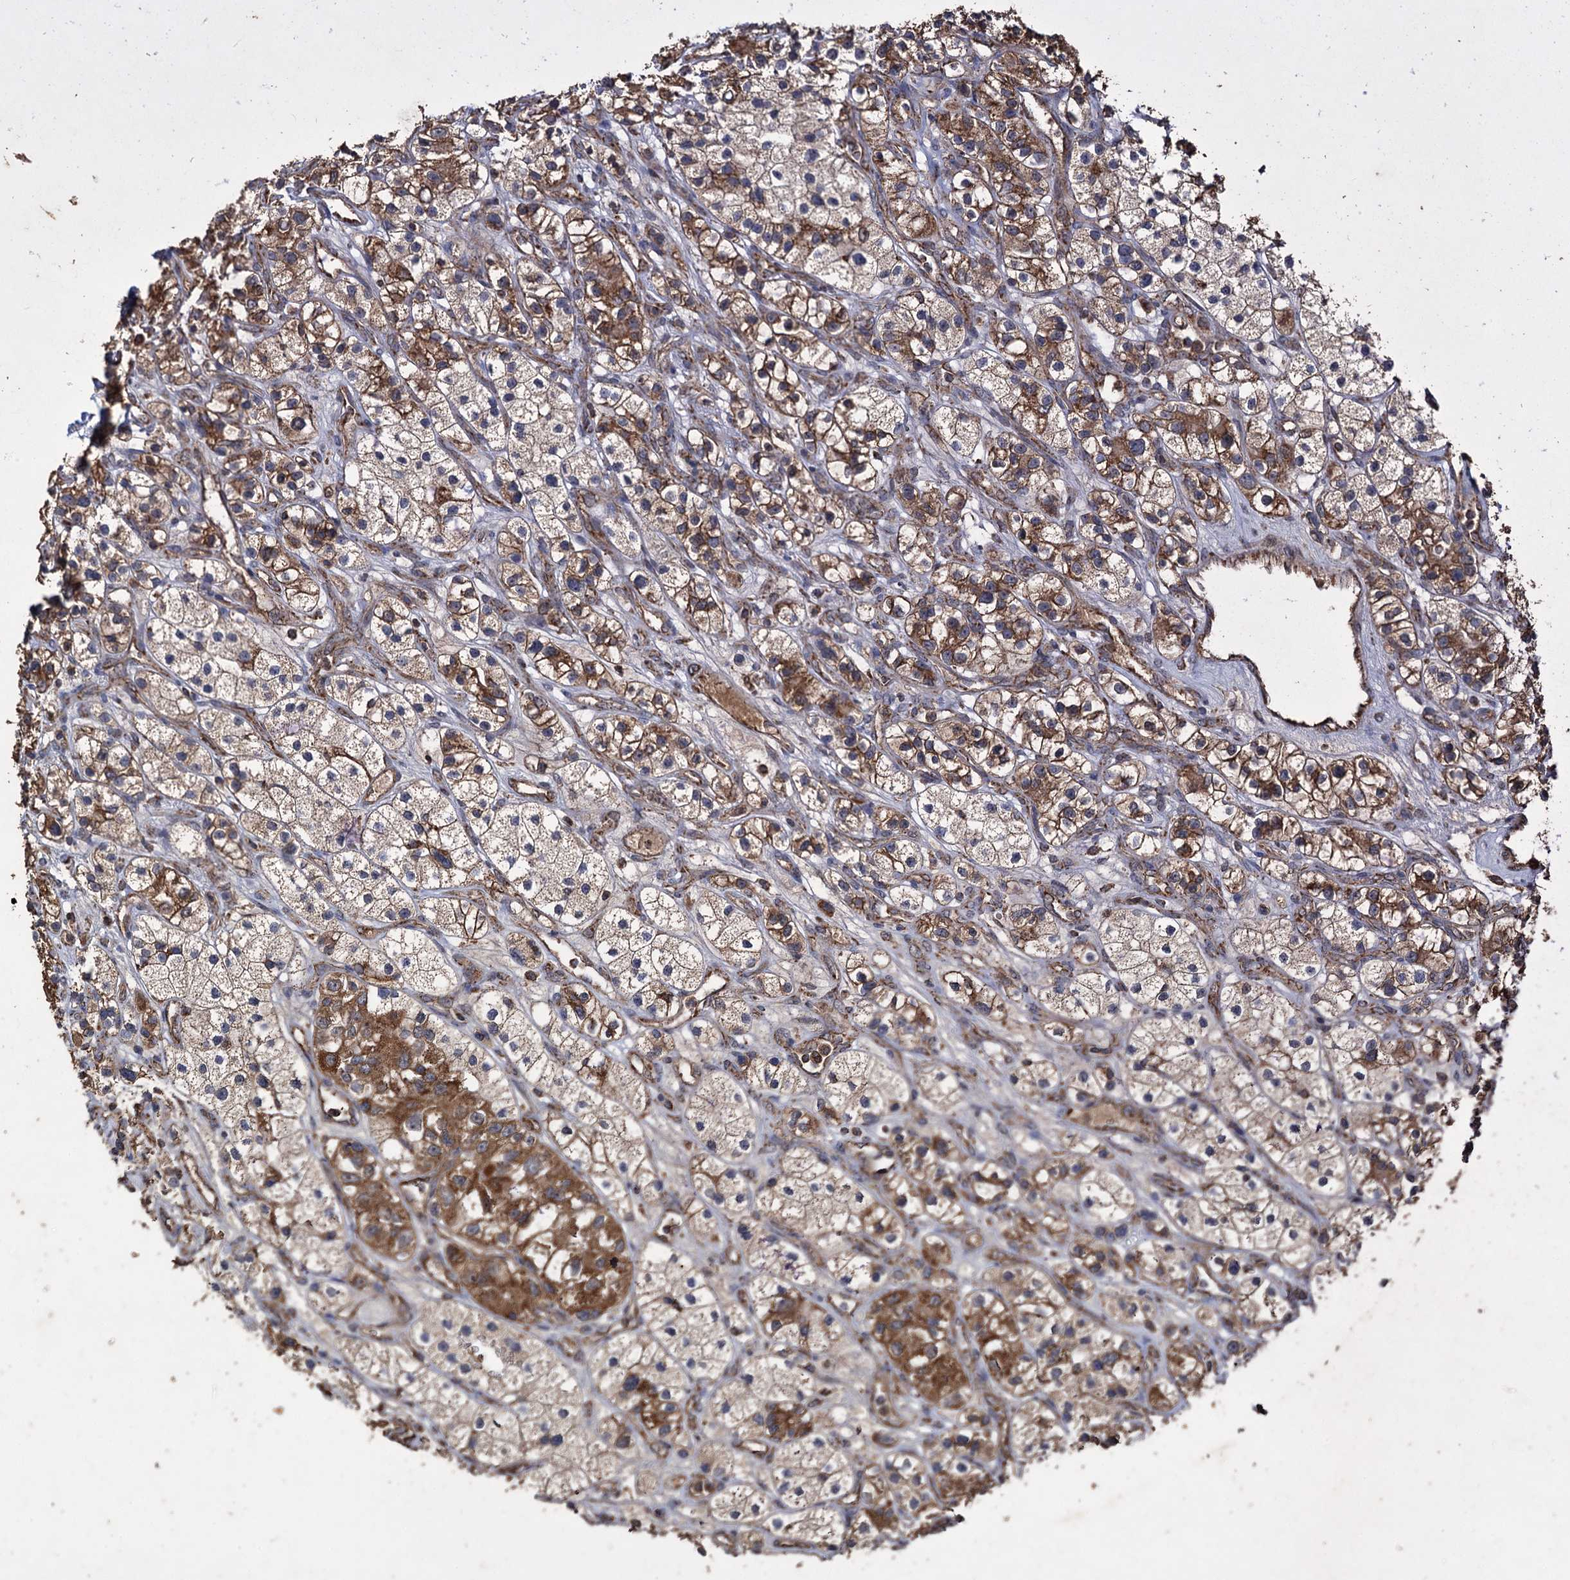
{"staining": {"intensity": "moderate", "quantity": ">75%", "location": "cytoplasmic/membranous"}, "tissue": "renal cancer", "cell_type": "Tumor cells", "image_type": "cancer", "snomed": [{"axis": "morphology", "description": "Adenocarcinoma, NOS"}, {"axis": "topography", "description": "Kidney"}], "caption": "DAB (3,3'-diaminobenzidine) immunohistochemical staining of human renal adenocarcinoma exhibits moderate cytoplasmic/membranous protein staining in approximately >75% of tumor cells.", "gene": "IPO4", "patient": {"sex": "female", "age": 57}}